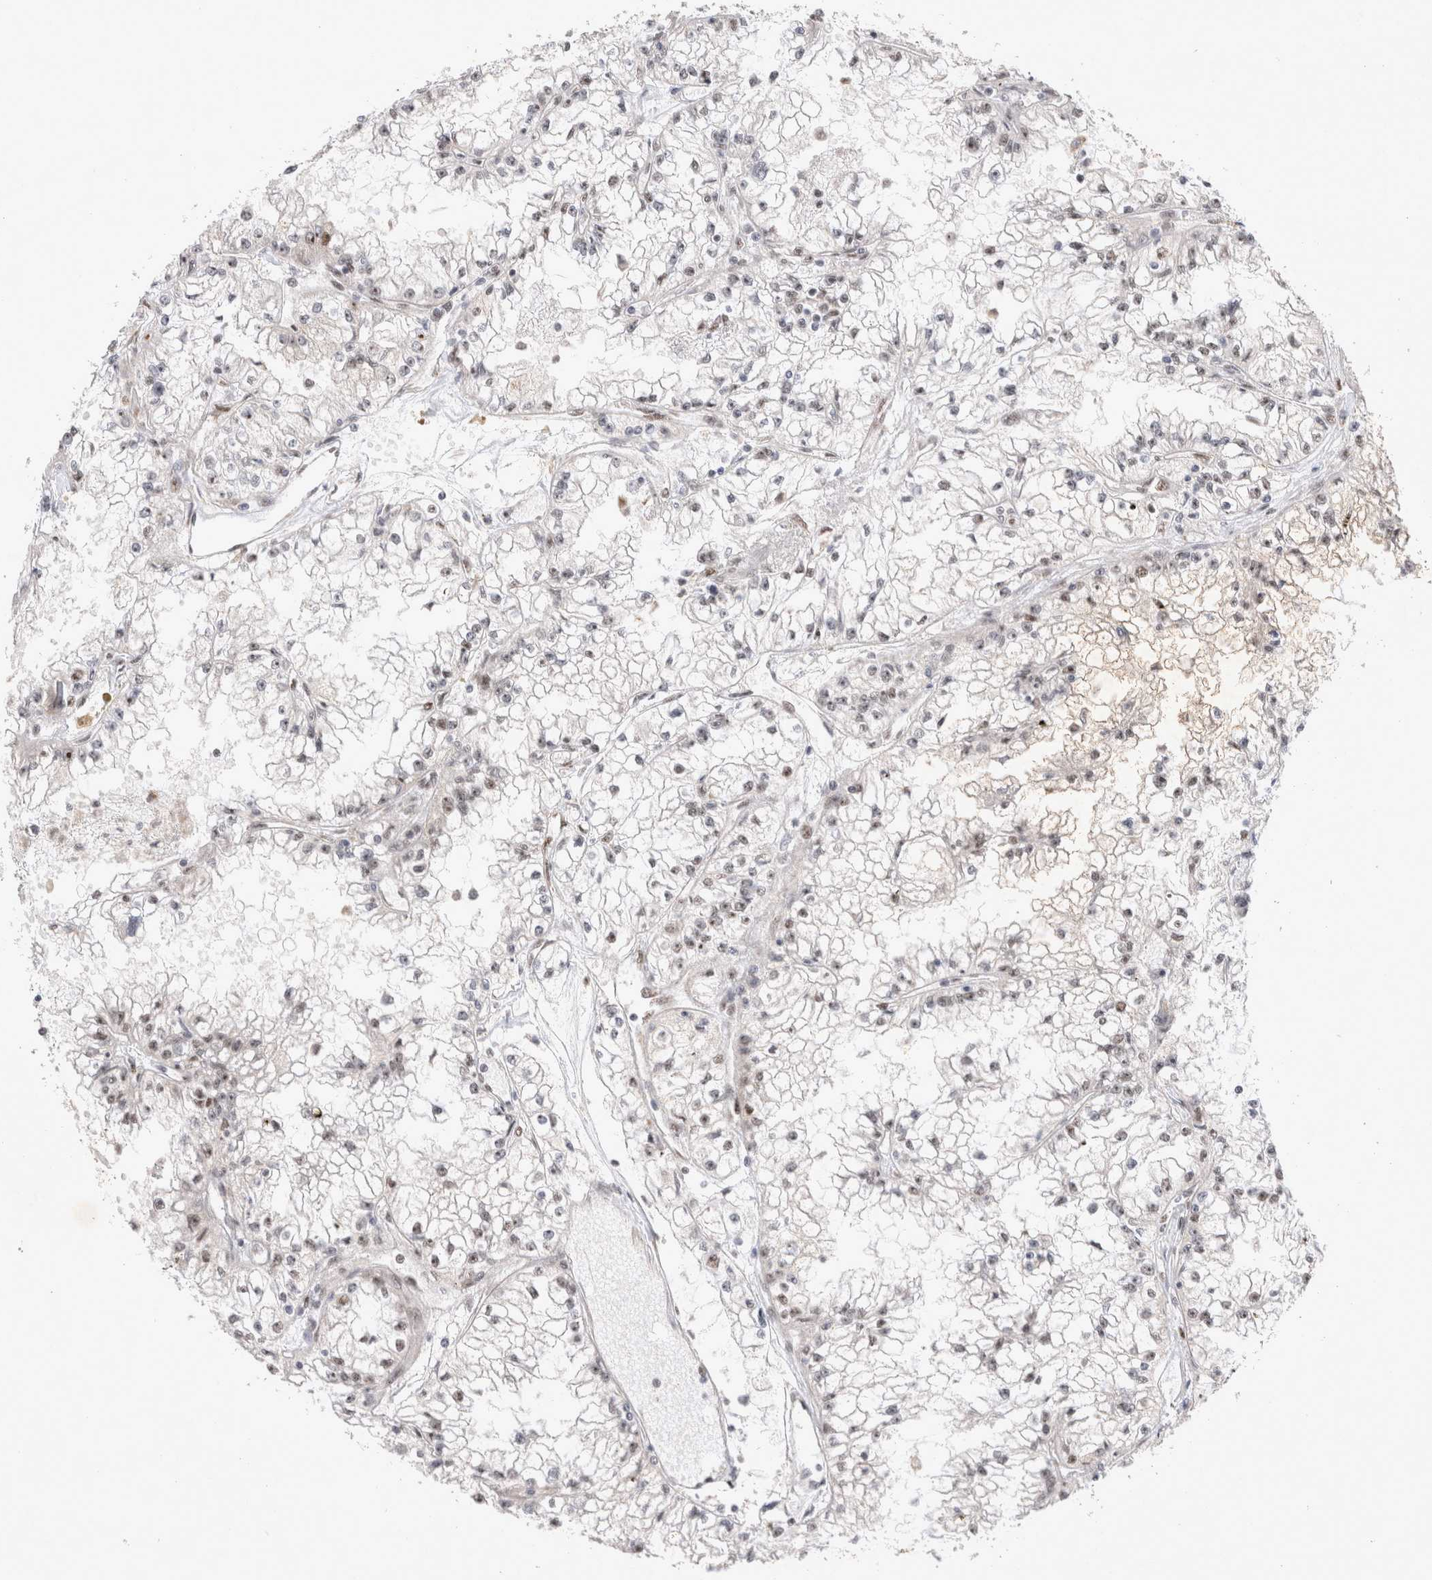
{"staining": {"intensity": "moderate", "quantity": ">75%", "location": "nuclear"}, "tissue": "renal cancer", "cell_type": "Tumor cells", "image_type": "cancer", "snomed": [{"axis": "morphology", "description": "Adenocarcinoma, NOS"}, {"axis": "topography", "description": "Kidney"}], "caption": "Human renal cancer stained with a brown dye reveals moderate nuclear positive expression in approximately >75% of tumor cells.", "gene": "MRPL37", "patient": {"sex": "male", "age": 56}}